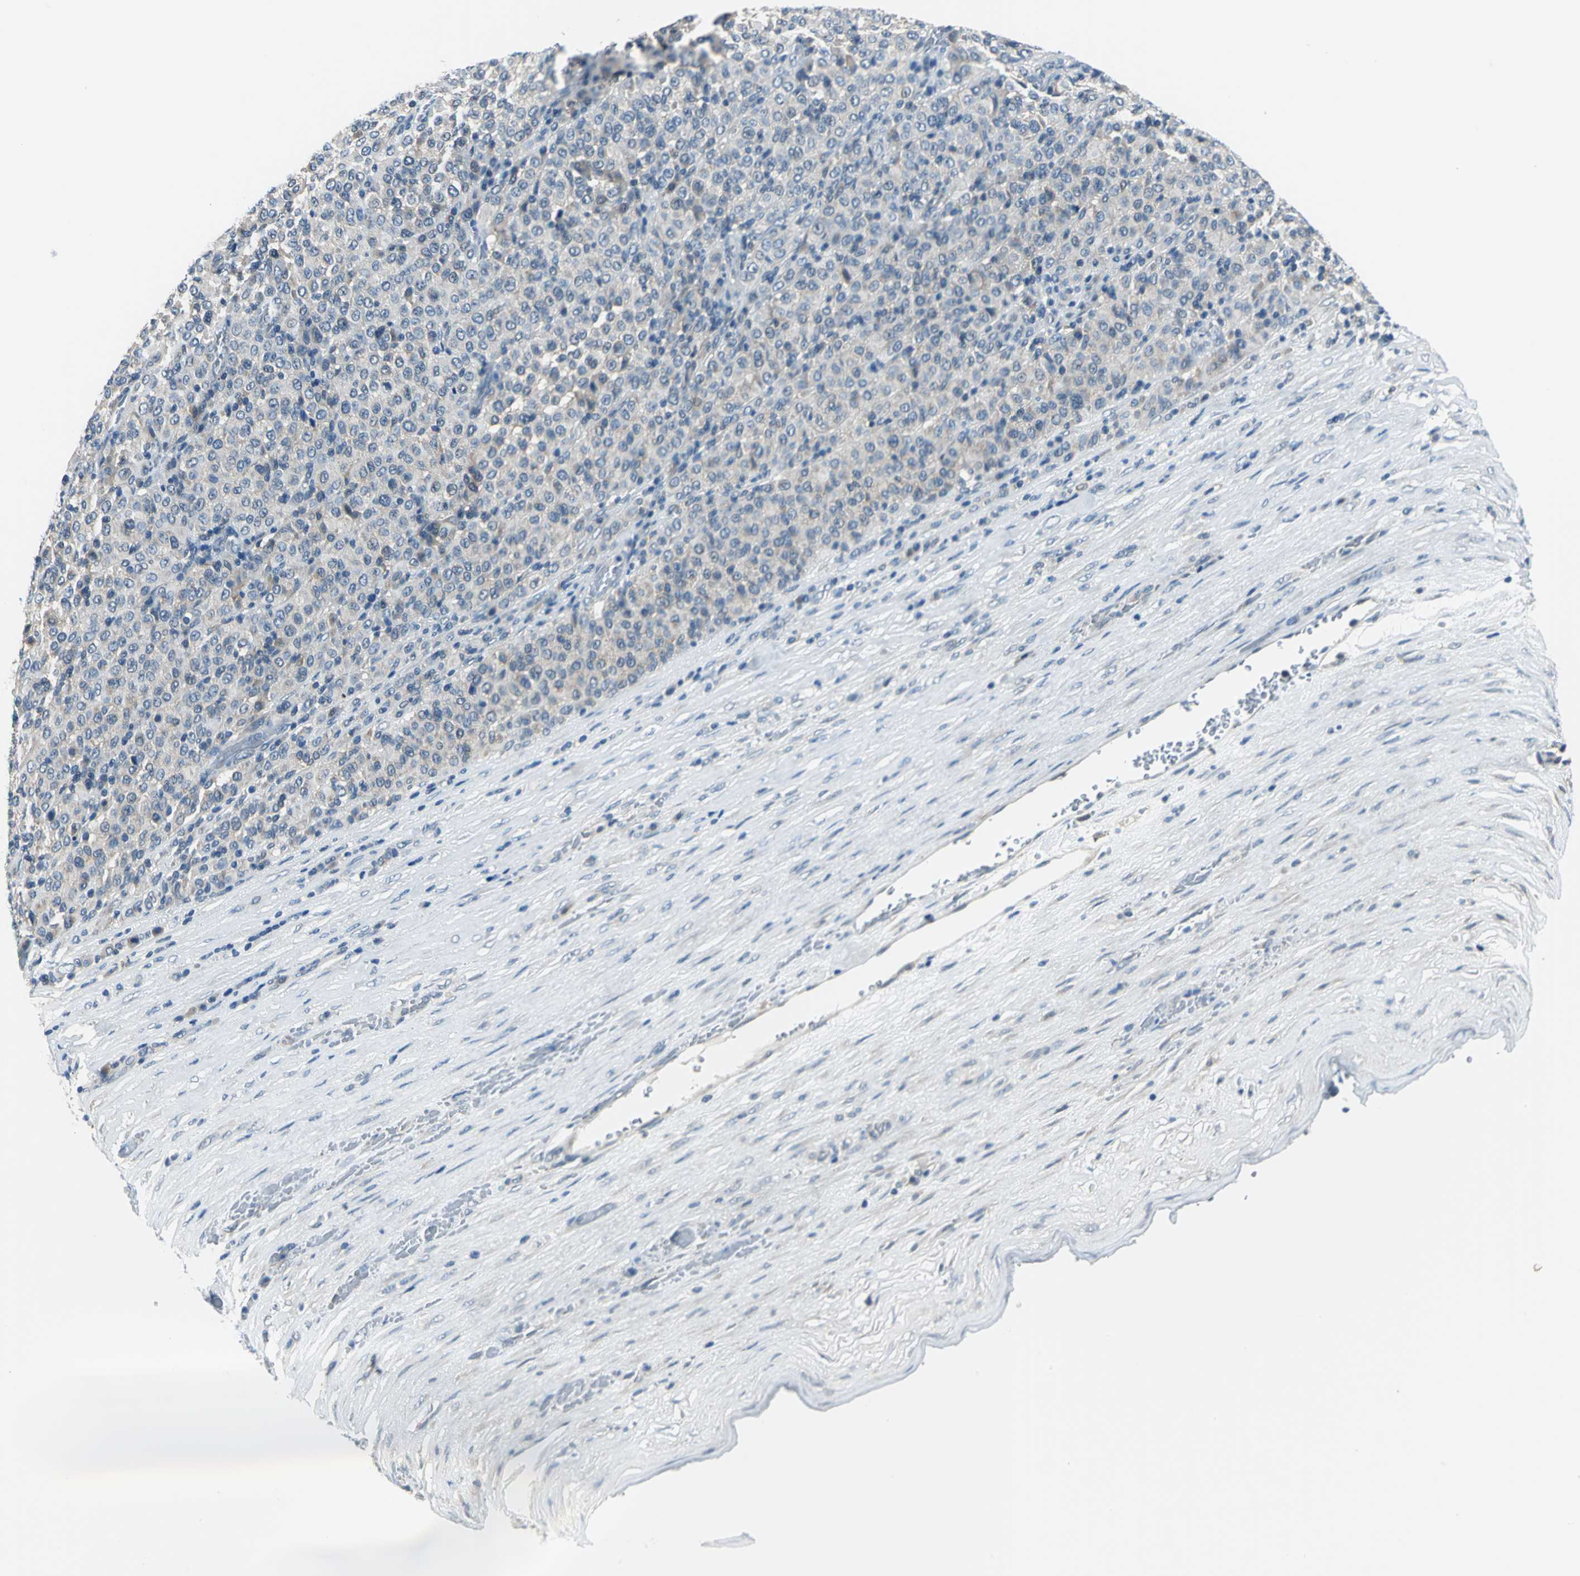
{"staining": {"intensity": "weak", "quantity": "25%-75%", "location": "cytoplasmic/membranous"}, "tissue": "melanoma", "cell_type": "Tumor cells", "image_type": "cancer", "snomed": [{"axis": "morphology", "description": "Malignant melanoma, Metastatic site"}, {"axis": "topography", "description": "Pancreas"}], "caption": "A low amount of weak cytoplasmic/membranous staining is present in approximately 25%-75% of tumor cells in melanoma tissue.", "gene": "ZNF415", "patient": {"sex": "female", "age": 30}}